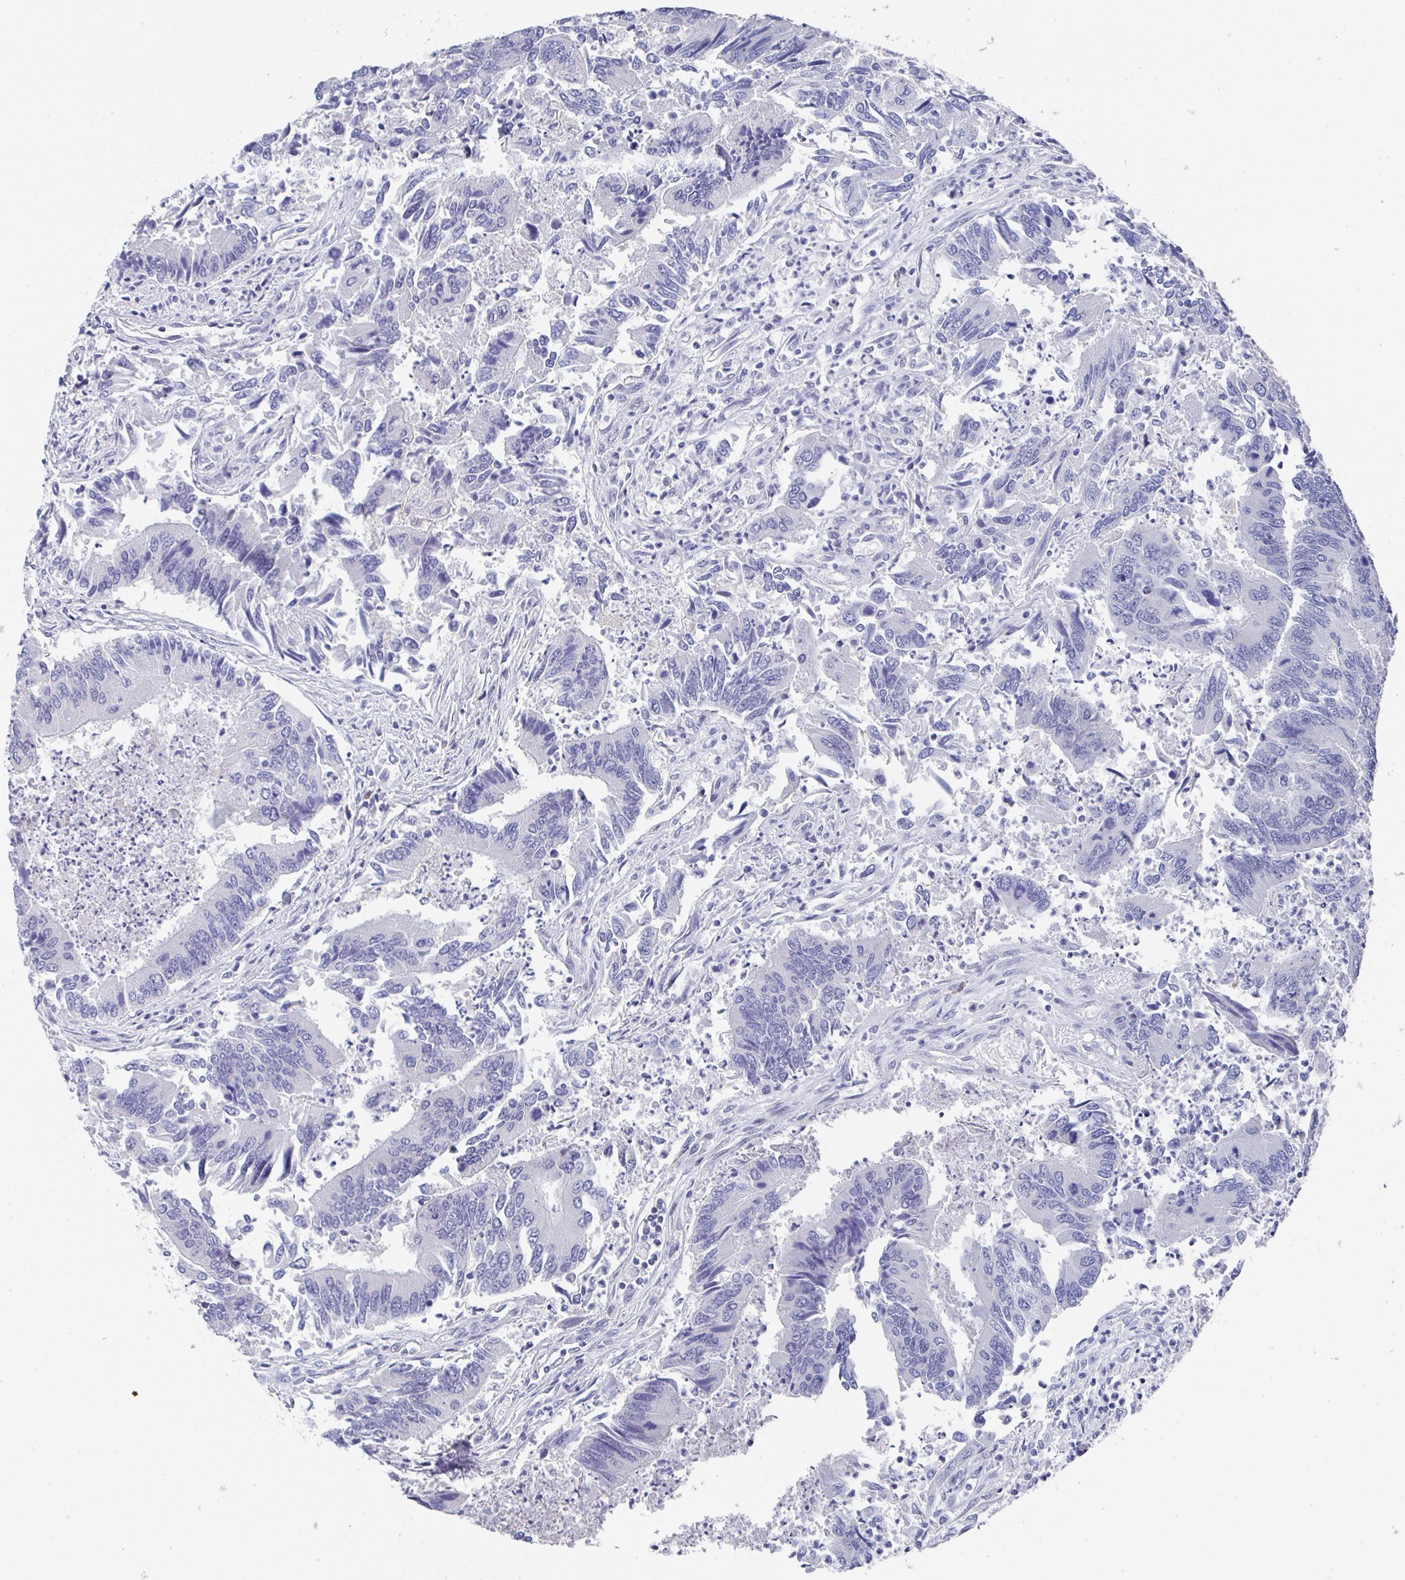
{"staining": {"intensity": "negative", "quantity": "none", "location": "none"}, "tissue": "colorectal cancer", "cell_type": "Tumor cells", "image_type": "cancer", "snomed": [{"axis": "morphology", "description": "Adenocarcinoma, NOS"}, {"axis": "topography", "description": "Colon"}], "caption": "Tumor cells are negative for brown protein staining in colorectal cancer.", "gene": "TNFRSF8", "patient": {"sex": "female", "age": 67}}